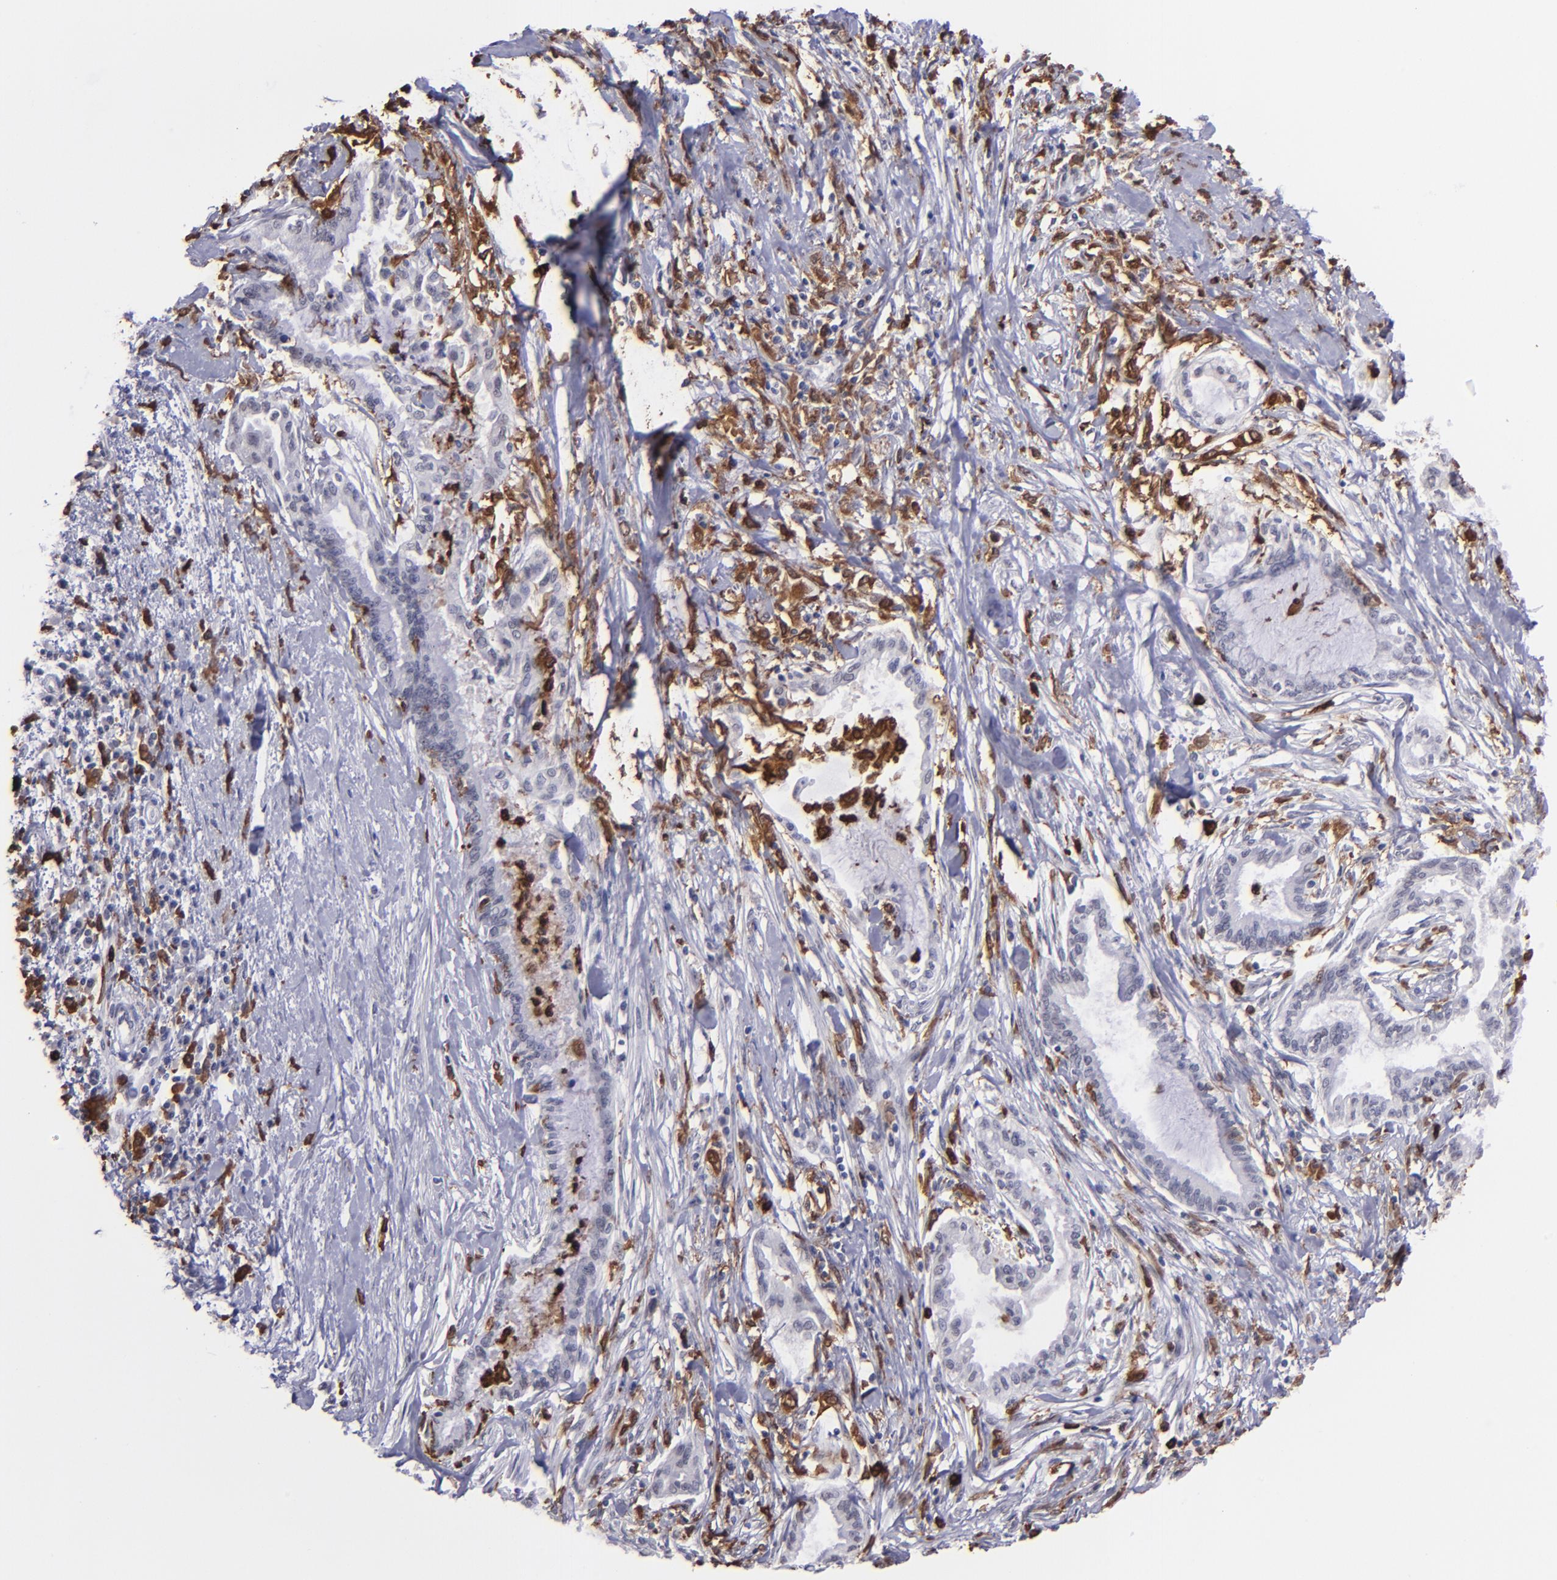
{"staining": {"intensity": "negative", "quantity": "none", "location": "none"}, "tissue": "pancreatic cancer", "cell_type": "Tumor cells", "image_type": "cancer", "snomed": [{"axis": "morphology", "description": "Adenocarcinoma, NOS"}, {"axis": "topography", "description": "Pancreas"}], "caption": "IHC micrograph of neoplastic tissue: pancreatic cancer (adenocarcinoma) stained with DAB (3,3'-diaminobenzidine) shows no significant protein staining in tumor cells. Brightfield microscopy of immunohistochemistry (IHC) stained with DAB (brown) and hematoxylin (blue), captured at high magnification.", "gene": "NCF2", "patient": {"sex": "female", "age": 64}}